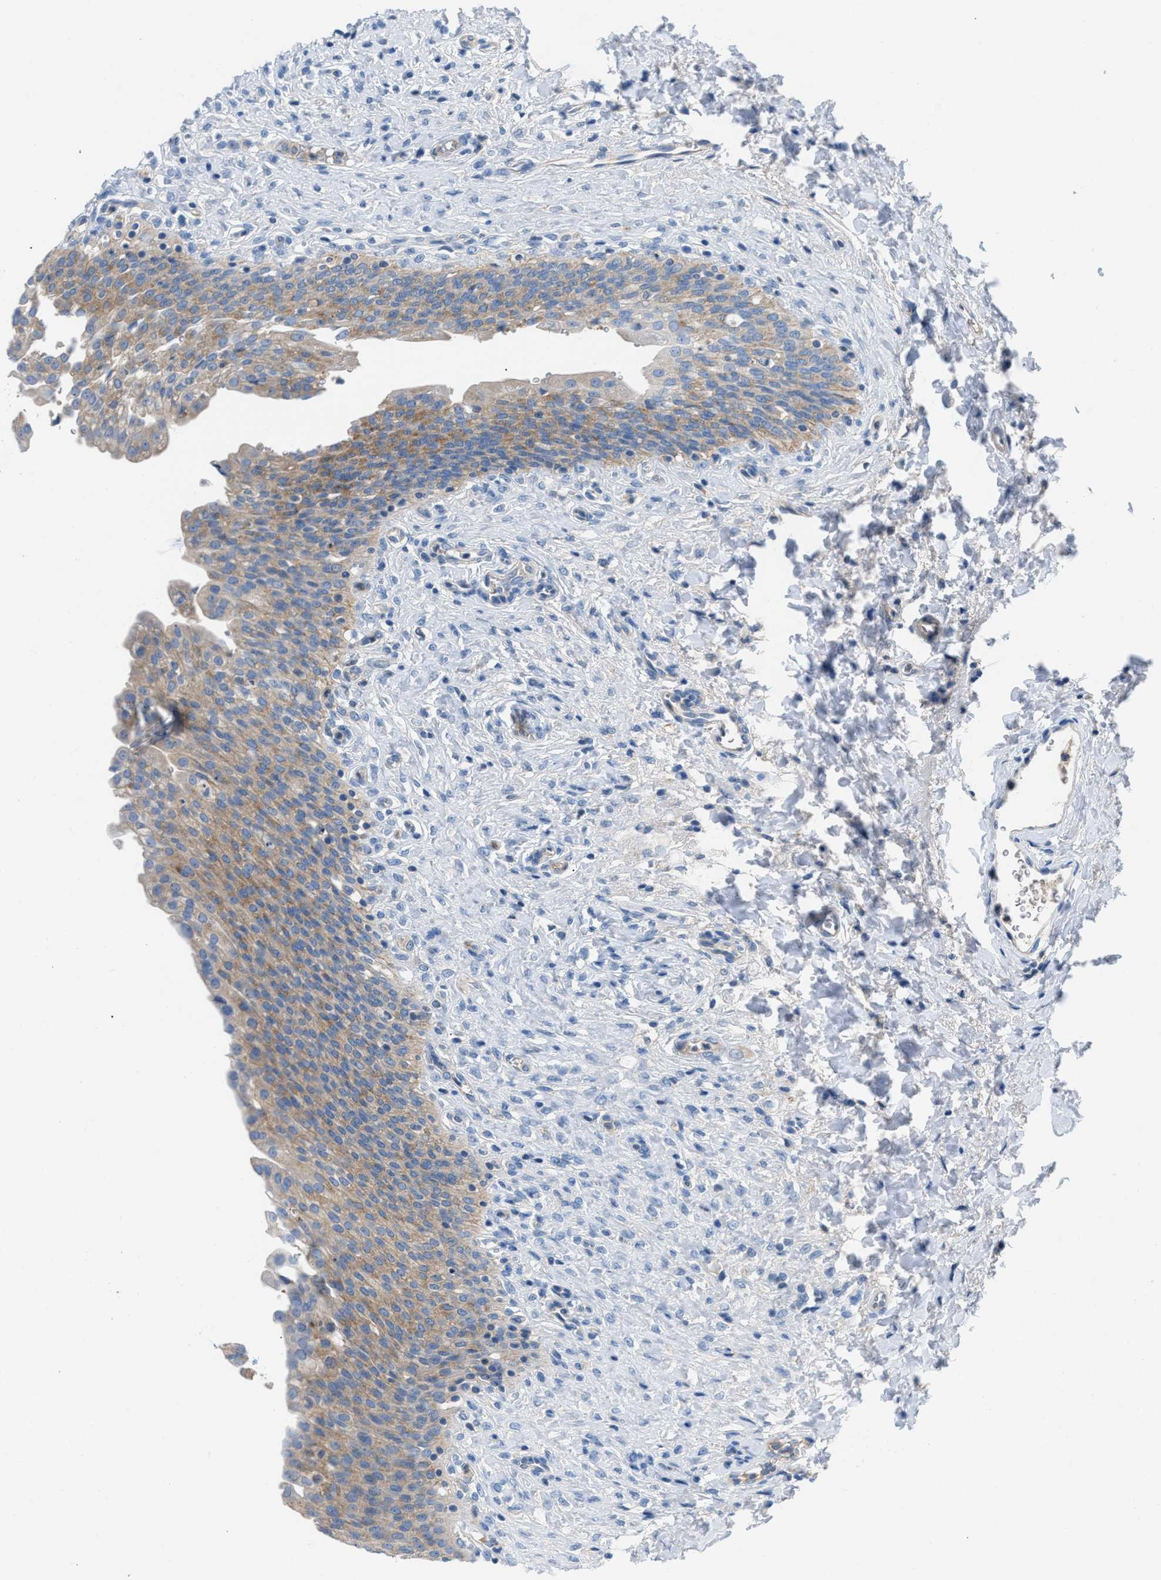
{"staining": {"intensity": "weak", "quantity": ">75%", "location": "cytoplasmic/membranous"}, "tissue": "urinary bladder", "cell_type": "Urothelial cells", "image_type": "normal", "snomed": [{"axis": "morphology", "description": "Urothelial carcinoma, High grade"}, {"axis": "topography", "description": "Urinary bladder"}], "caption": "IHC (DAB) staining of normal human urinary bladder reveals weak cytoplasmic/membranous protein expression in about >75% of urothelial cells.", "gene": "BNC2", "patient": {"sex": "male", "age": 46}}